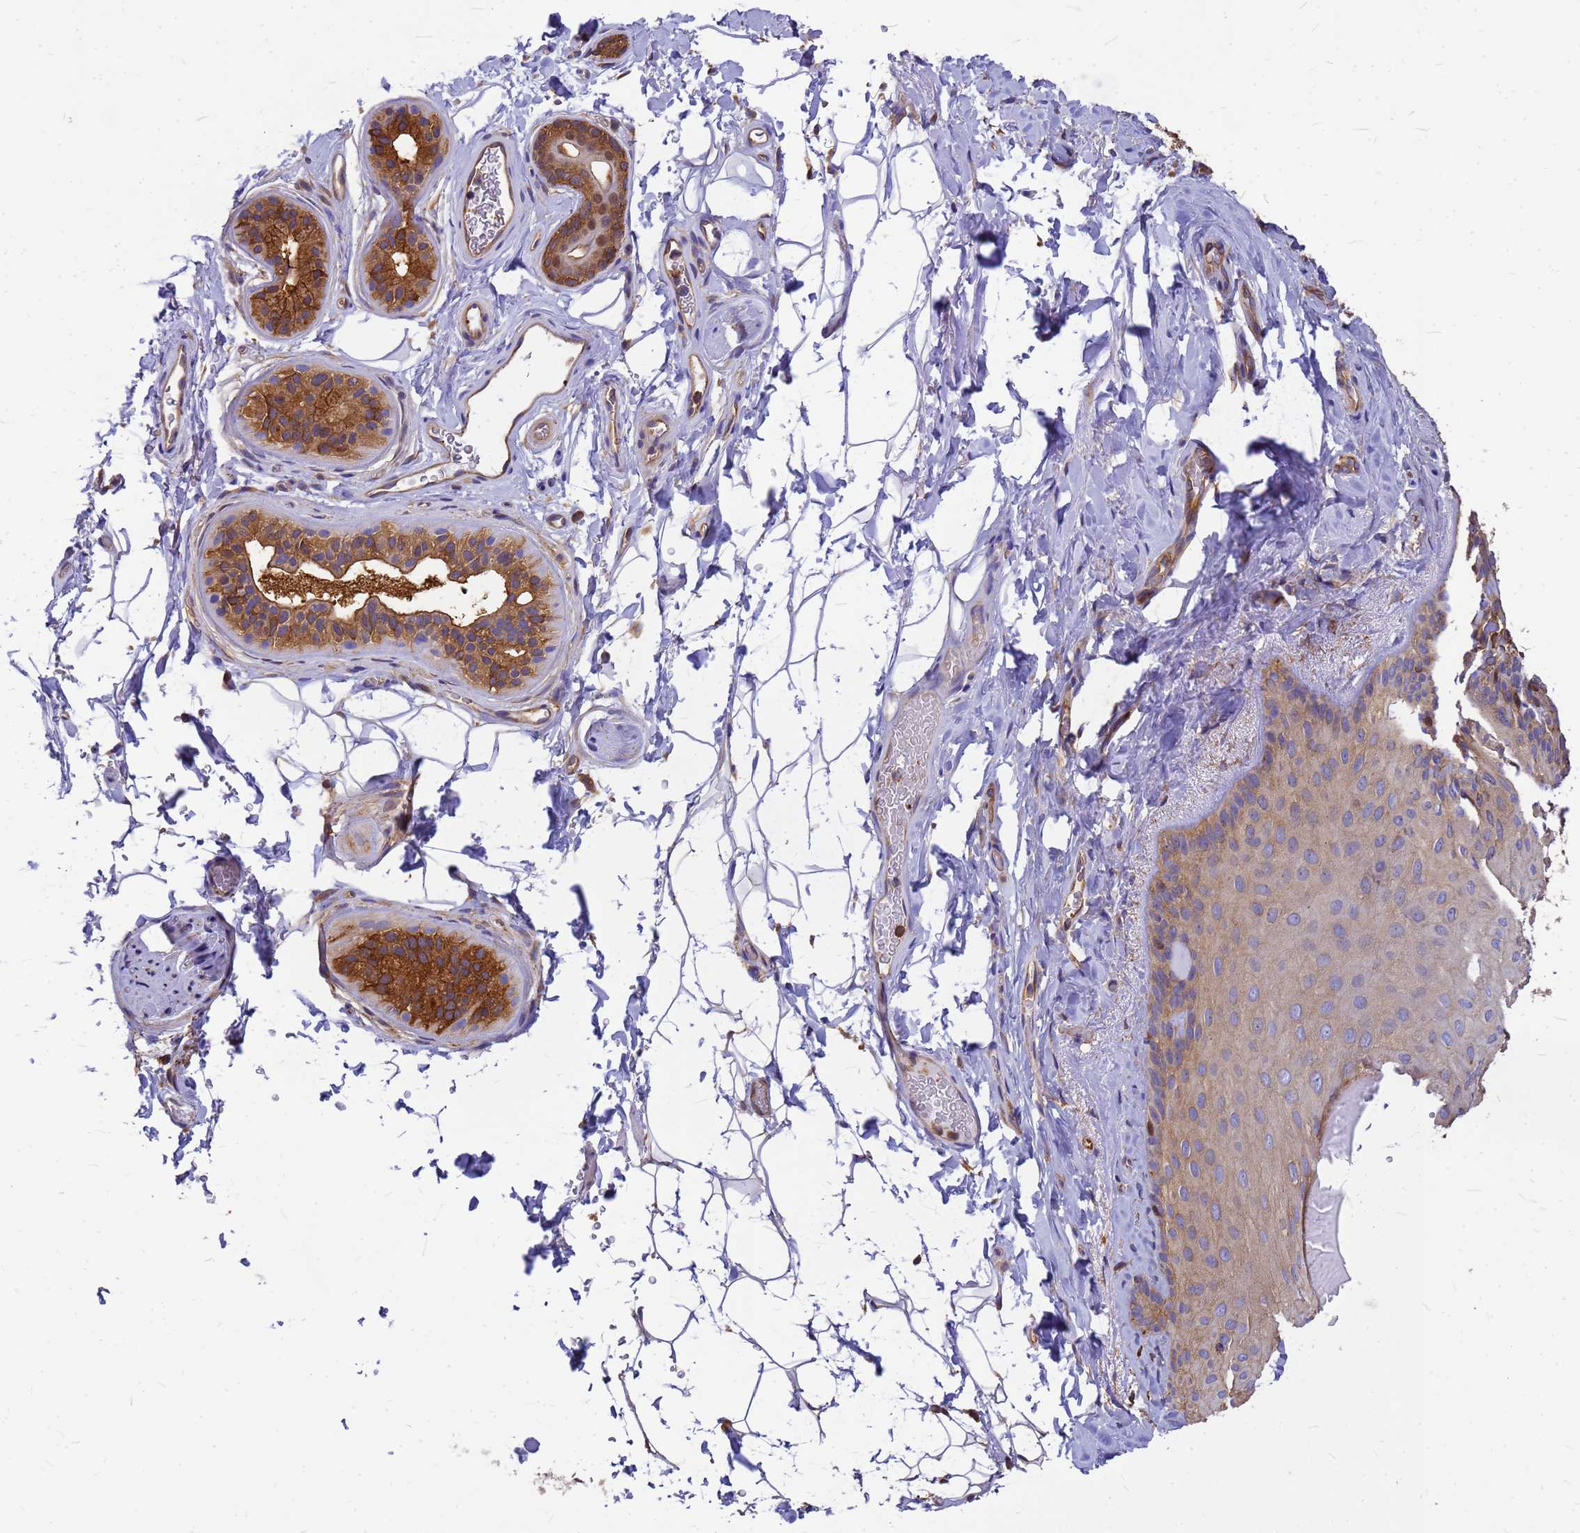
{"staining": {"intensity": "moderate", "quantity": "25%-75%", "location": "cytoplasmic/membranous"}, "tissue": "skin", "cell_type": "Epidermal cells", "image_type": "normal", "snomed": [{"axis": "morphology", "description": "Normal tissue, NOS"}, {"axis": "topography", "description": "Anal"}], "caption": "Skin stained with DAB IHC shows medium levels of moderate cytoplasmic/membranous expression in approximately 25%-75% of epidermal cells. The staining was performed using DAB (3,3'-diaminobenzidine), with brown indicating positive protein expression. Nuclei are stained blue with hematoxylin.", "gene": "GID4", "patient": {"sex": "male", "age": 44}}